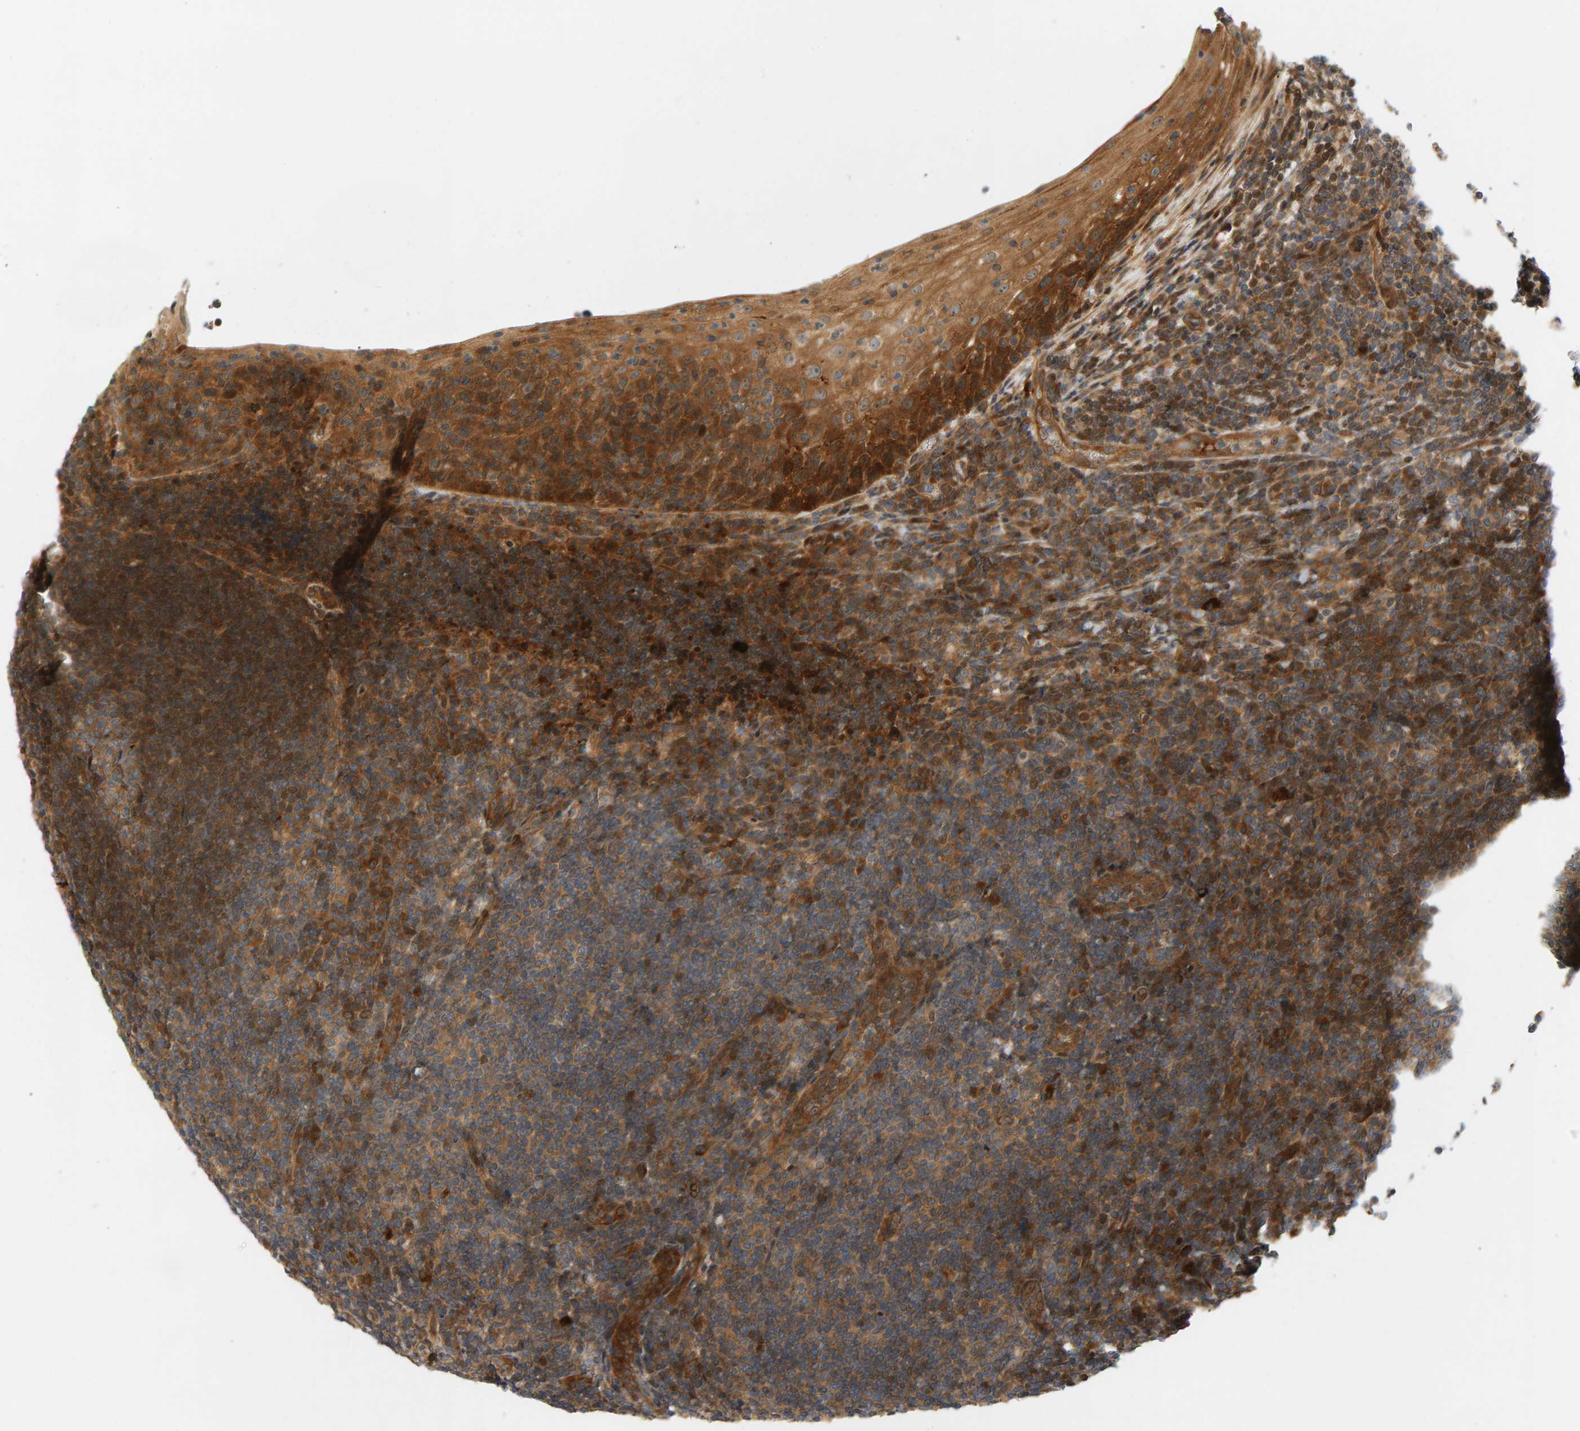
{"staining": {"intensity": "moderate", "quantity": ">75%", "location": "cytoplasmic/membranous"}, "tissue": "tonsil", "cell_type": "Germinal center cells", "image_type": "normal", "snomed": [{"axis": "morphology", "description": "Normal tissue, NOS"}, {"axis": "topography", "description": "Tonsil"}], "caption": "The histopathology image demonstrates staining of unremarkable tonsil, revealing moderate cytoplasmic/membranous protein positivity (brown color) within germinal center cells.", "gene": "BAHCC1", "patient": {"sex": "male", "age": 37}}